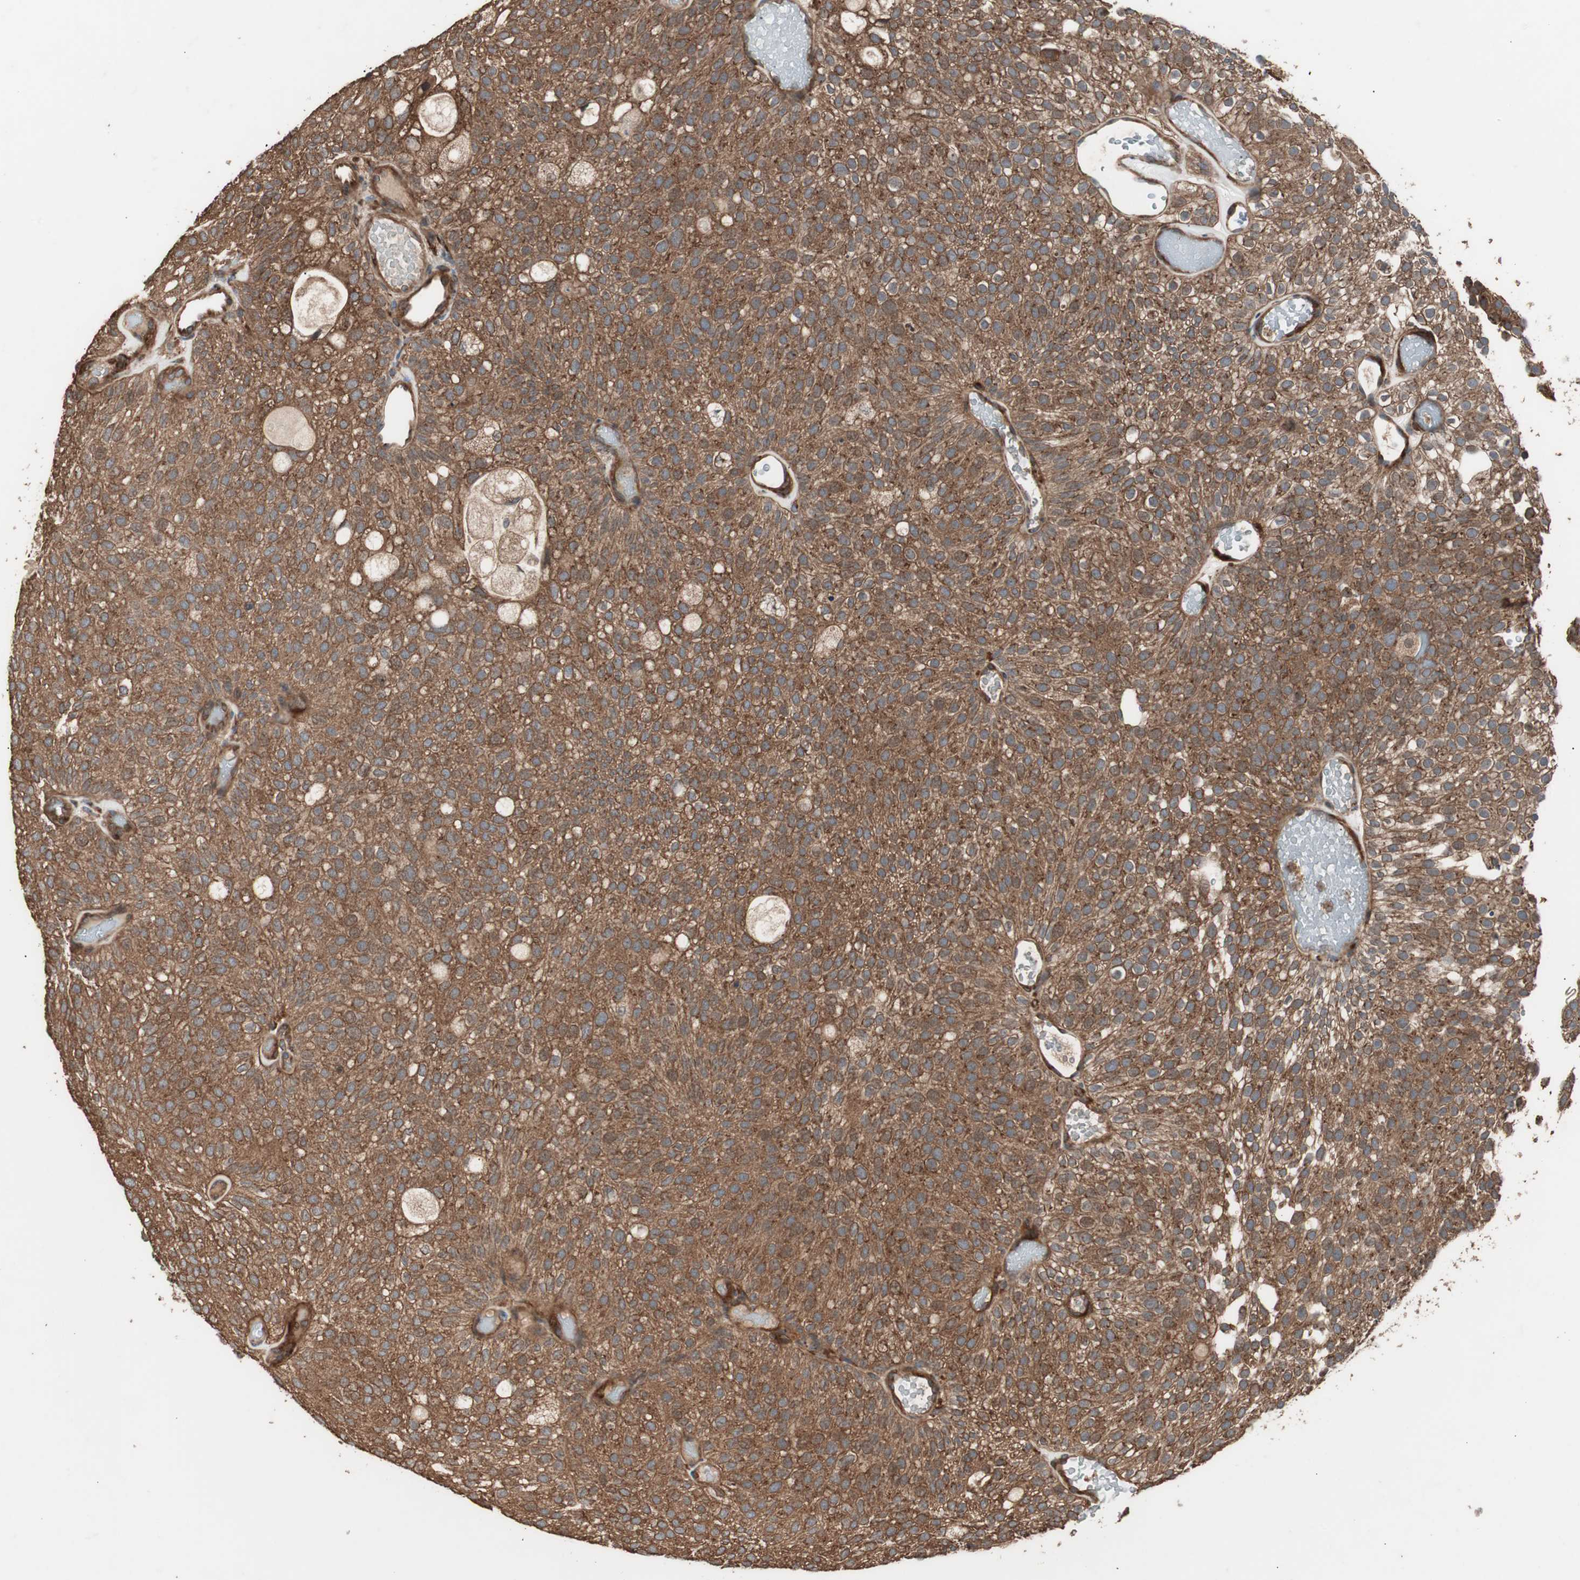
{"staining": {"intensity": "moderate", "quantity": ">75%", "location": "cytoplasmic/membranous"}, "tissue": "urothelial cancer", "cell_type": "Tumor cells", "image_type": "cancer", "snomed": [{"axis": "morphology", "description": "Urothelial carcinoma, Low grade"}, {"axis": "topography", "description": "Urinary bladder"}], "caption": "The histopathology image demonstrates a brown stain indicating the presence of a protein in the cytoplasmic/membranous of tumor cells in urothelial cancer.", "gene": "LZTS1", "patient": {"sex": "male", "age": 78}}